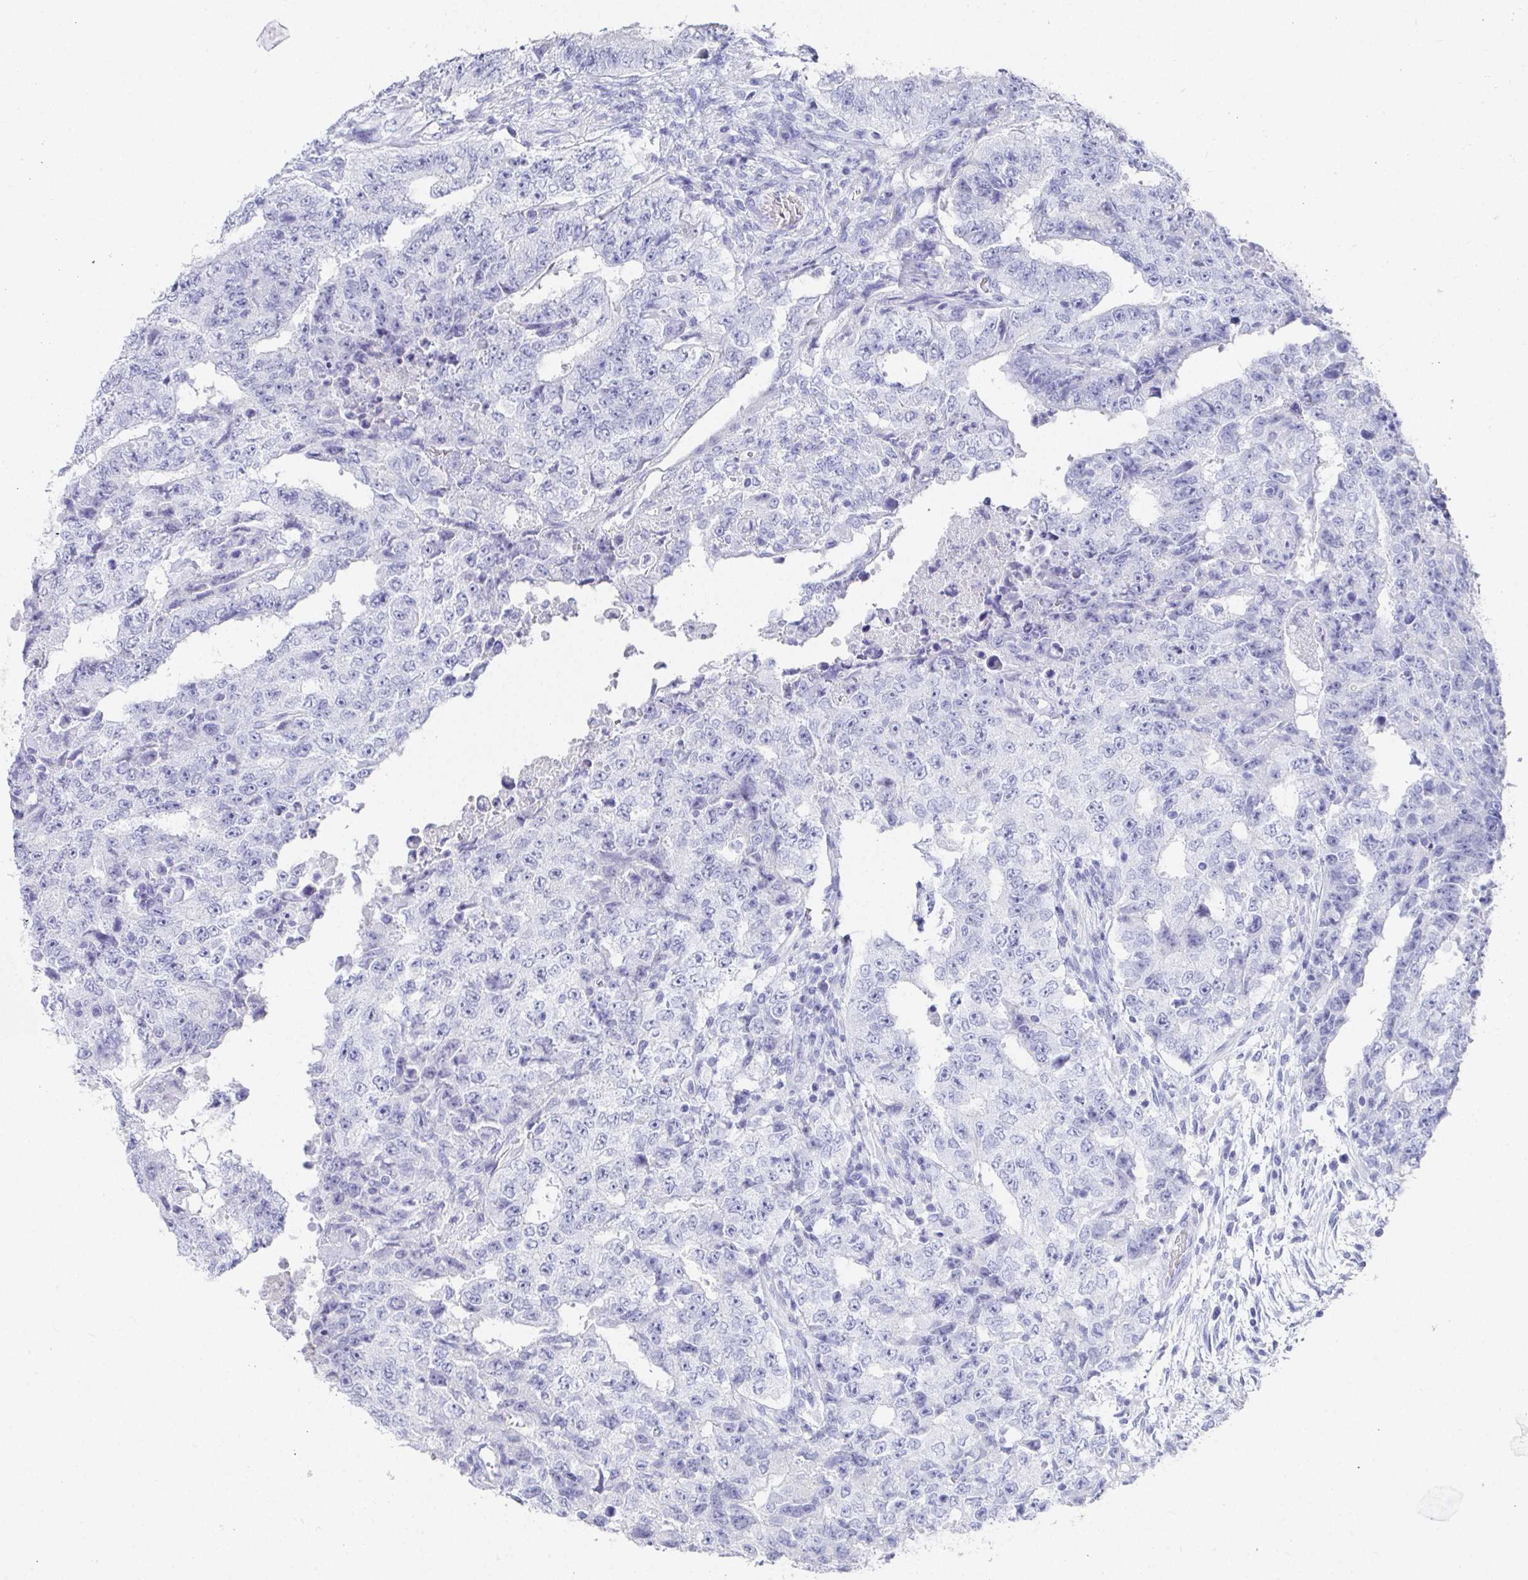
{"staining": {"intensity": "negative", "quantity": "none", "location": "none"}, "tissue": "testis cancer", "cell_type": "Tumor cells", "image_type": "cancer", "snomed": [{"axis": "morphology", "description": "Carcinoma, Embryonal, NOS"}, {"axis": "topography", "description": "Testis"}], "caption": "Immunohistochemistry (IHC) image of testis cancer stained for a protein (brown), which shows no expression in tumor cells.", "gene": "GRIA1", "patient": {"sex": "male", "age": 24}}